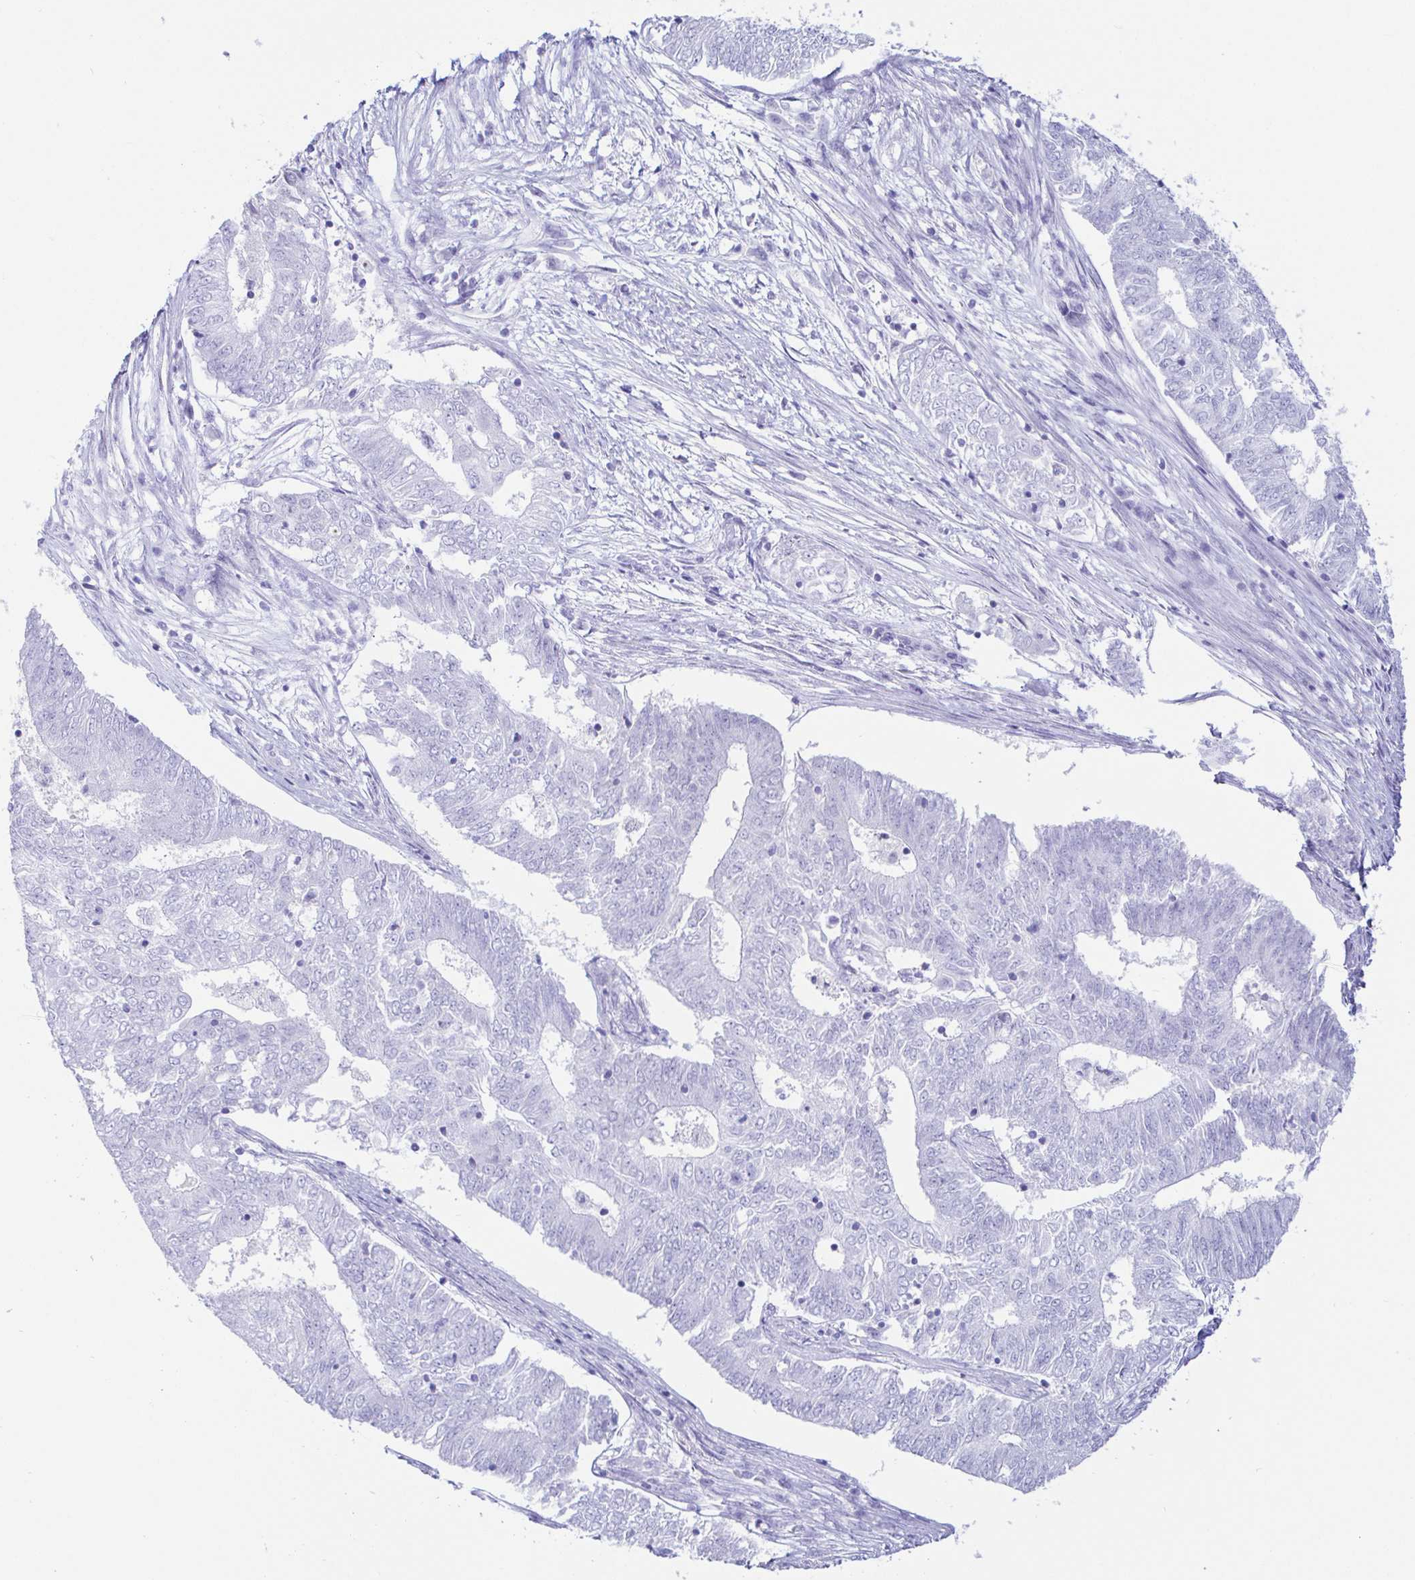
{"staining": {"intensity": "negative", "quantity": "none", "location": "none"}, "tissue": "endometrial cancer", "cell_type": "Tumor cells", "image_type": "cancer", "snomed": [{"axis": "morphology", "description": "Adenocarcinoma, NOS"}, {"axis": "topography", "description": "Endometrium"}], "caption": "The histopathology image reveals no significant staining in tumor cells of endometrial cancer. (DAB (3,3'-diaminobenzidine) IHC with hematoxylin counter stain).", "gene": "PINLYP", "patient": {"sex": "female", "age": 62}}